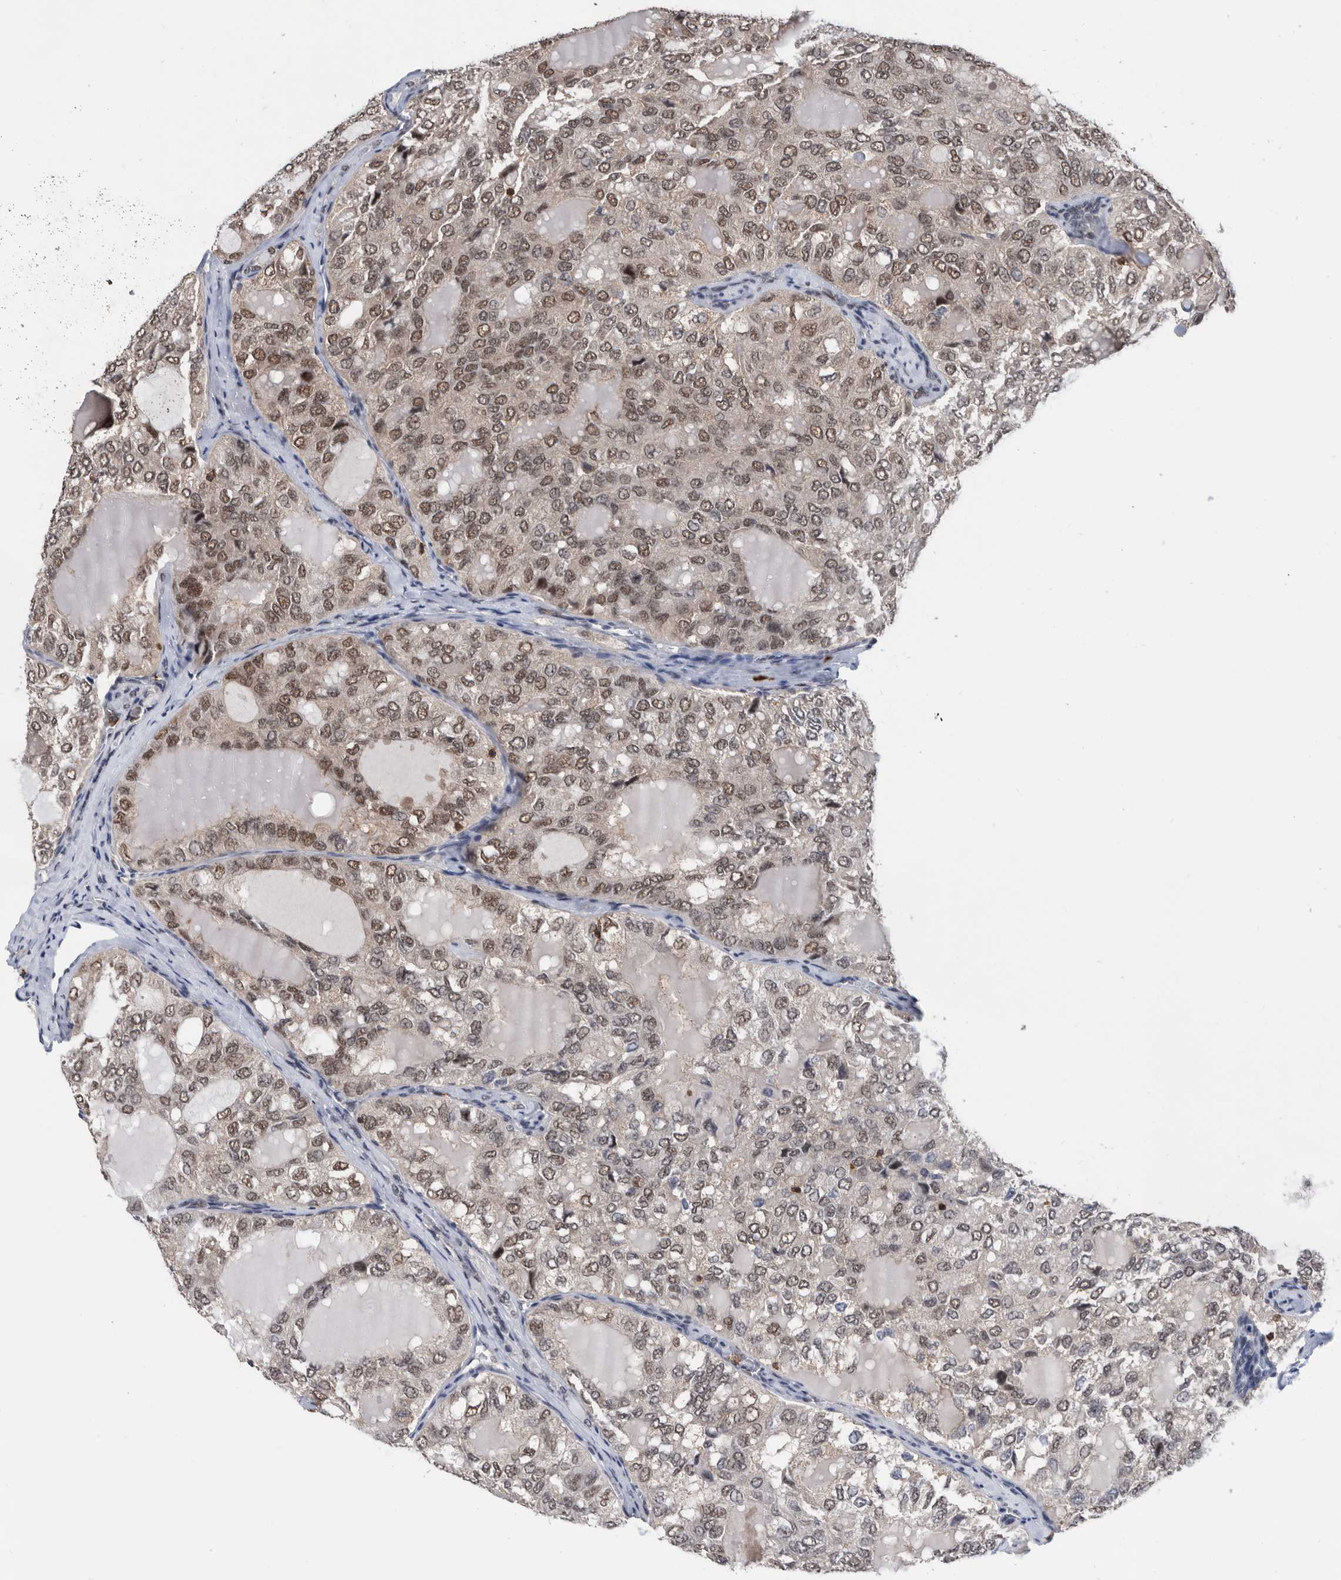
{"staining": {"intensity": "moderate", "quantity": "25%-75%", "location": "nuclear"}, "tissue": "thyroid cancer", "cell_type": "Tumor cells", "image_type": "cancer", "snomed": [{"axis": "morphology", "description": "Follicular adenoma carcinoma, NOS"}, {"axis": "topography", "description": "Thyroid gland"}], "caption": "Immunohistochemistry (IHC) staining of thyroid follicular adenoma carcinoma, which exhibits medium levels of moderate nuclear positivity in about 25%-75% of tumor cells indicating moderate nuclear protein staining. The staining was performed using DAB (3,3'-diaminobenzidine) (brown) for protein detection and nuclei were counterstained in hematoxylin (blue).", "gene": "ZNF260", "patient": {"sex": "male", "age": 75}}